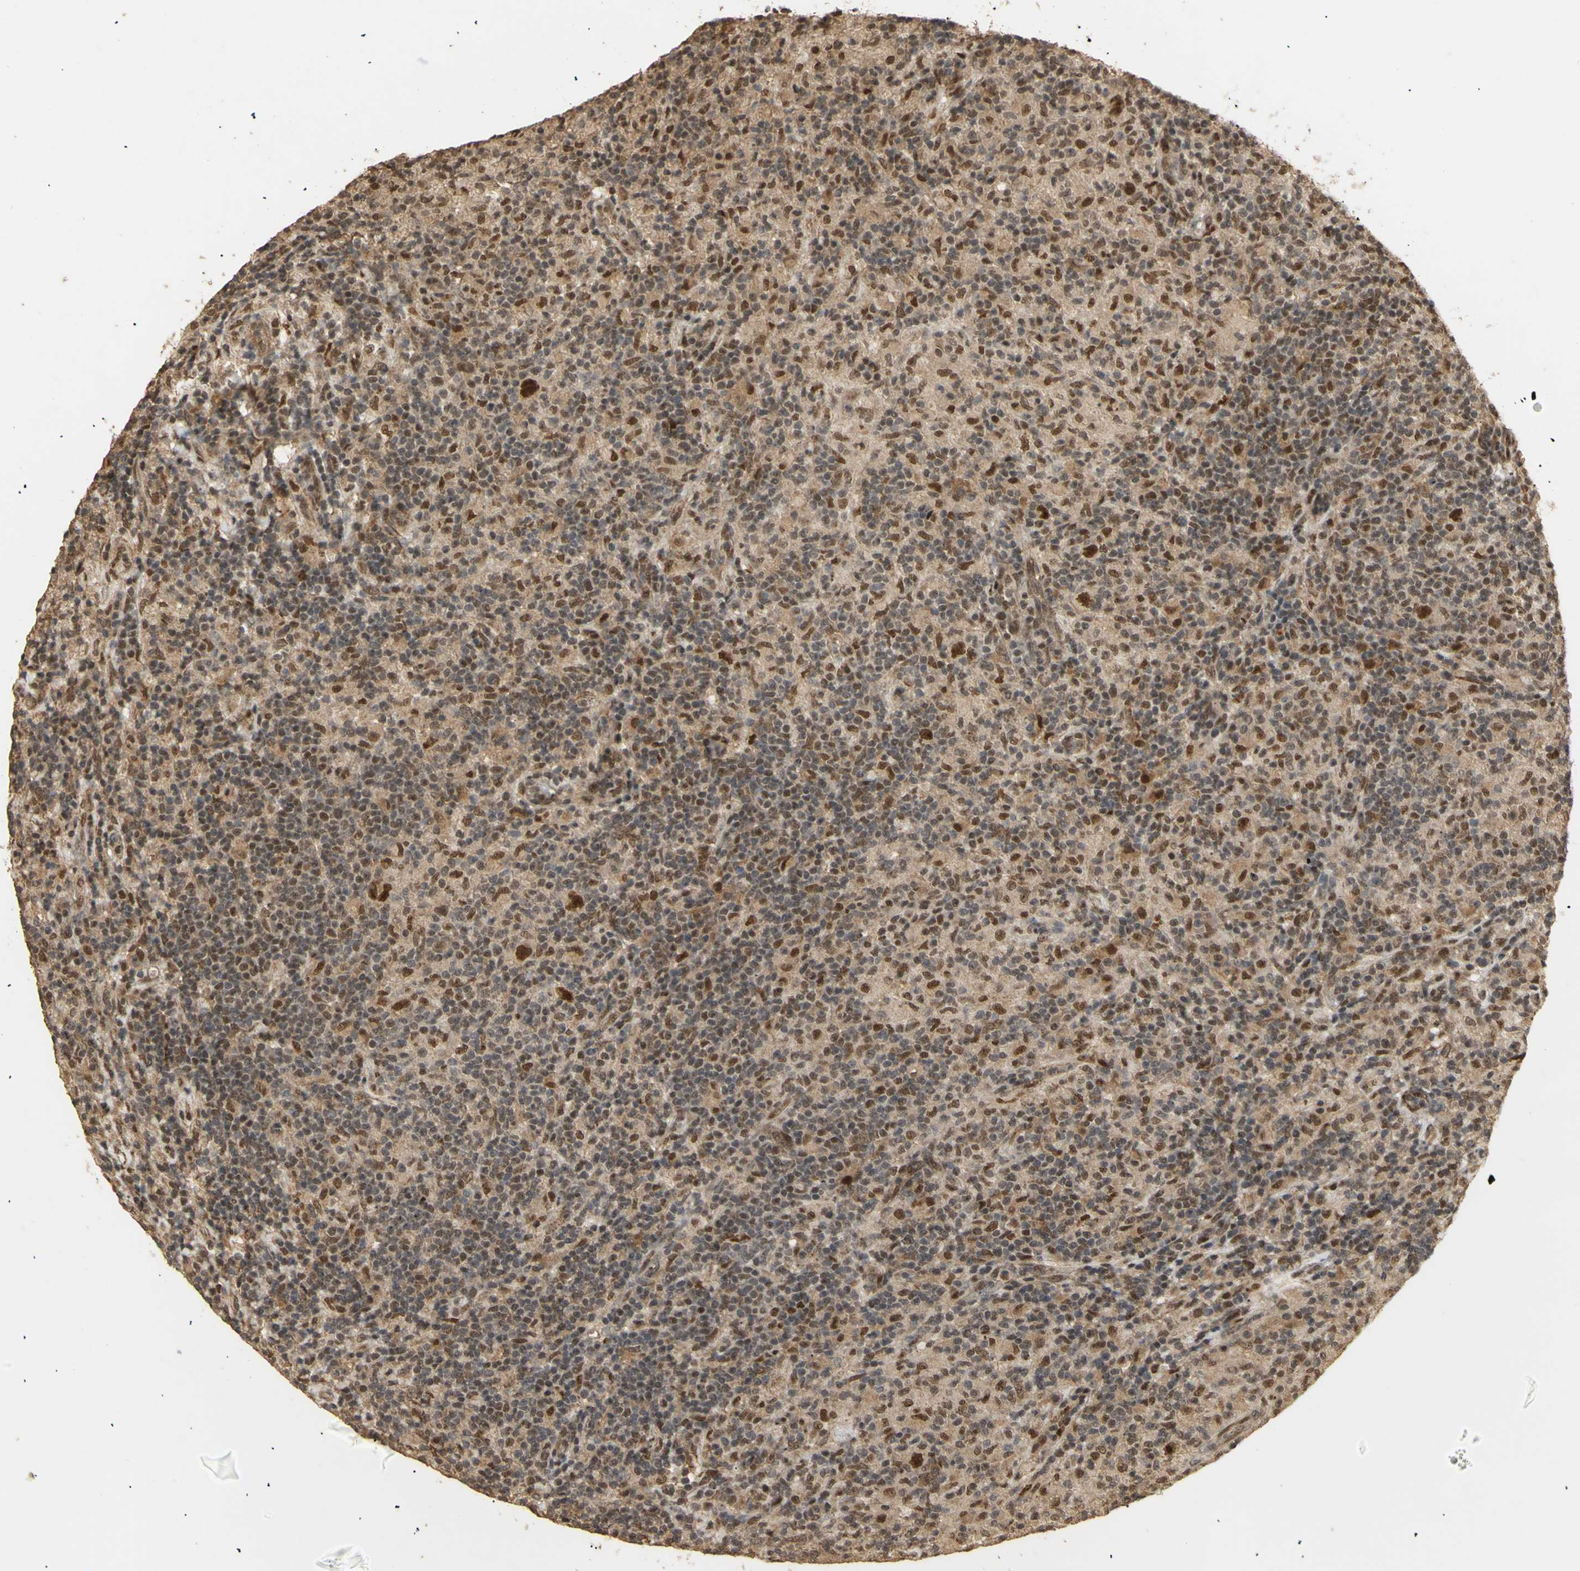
{"staining": {"intensity": "moderate", "quantity": ">75%", "location": "nuclear"}, "tissue": "lymphoma", "cell_type": "Tumor cells", "image_type": "cancer", "snomed": [{"axis": "morphology", "description": "Hodgkin's disease, NOS"}, {"axis": "topography", "description": "Lymph node"}], "caption": "Protein expression analysis of Hodgkin's disease shows moderate nuclear staining in approximately >75% of tumor cells.", "gene": "GTF2E2", "patient": {"sex": "male", "age": 70}}